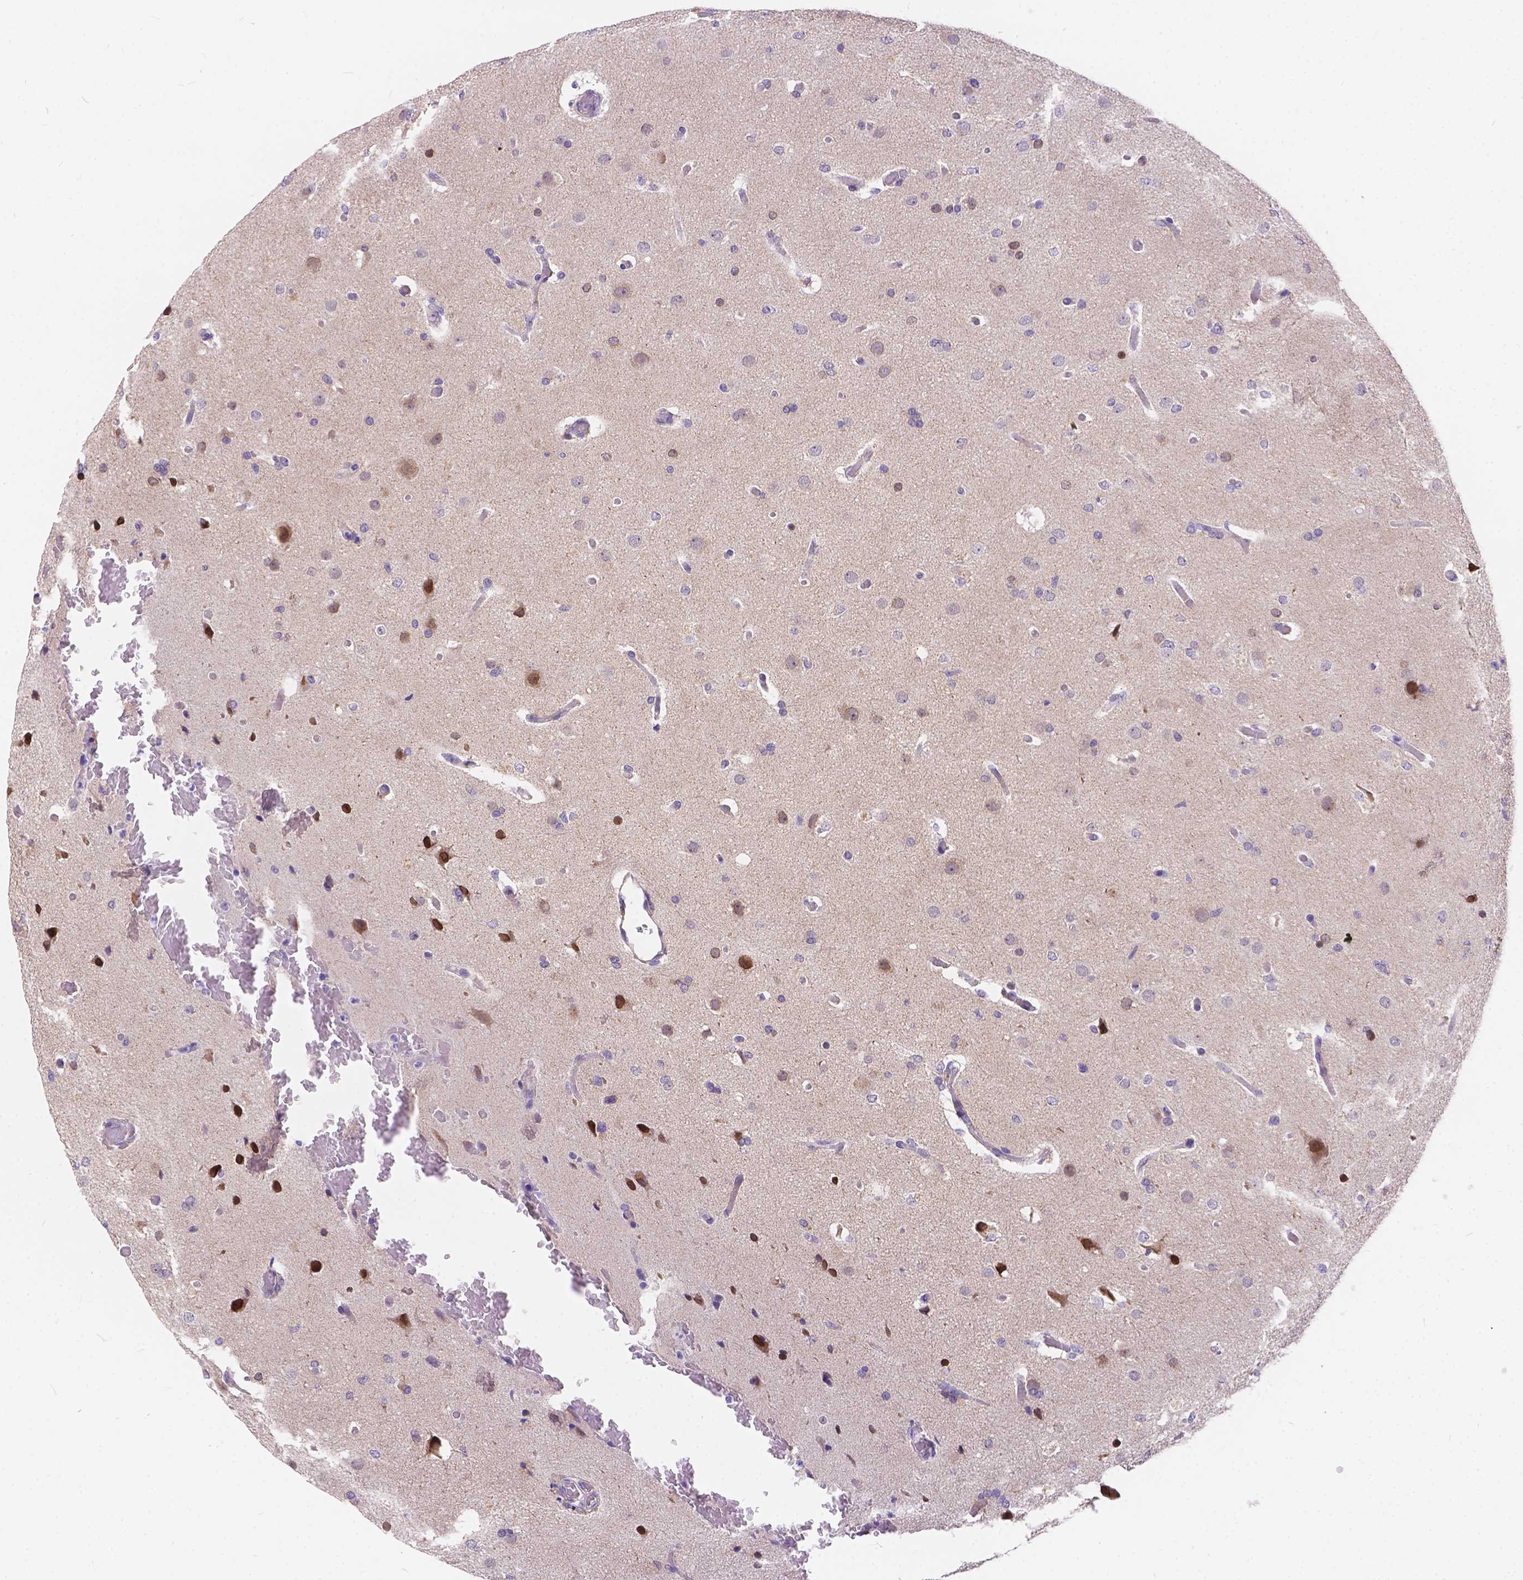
{"staining": {"intensity": "negative", "quantity": "none", "location": "none"}, "tissue": "glioma", "cell_type": "Tumor cells", "image_type": "cancer", "snomed": [{"axis": "morphology", "description": "Glioma, malignant, High grade"}, {"axis": "topography", "description": "Brain"}], "caption": "Glioma was stained to show a protein in brown. There is no significant expression in tumor cells. (DAB immunohistochemistry (IHC) visualized using brightfield microscopy, high magnification).", "gene": "DLEC1", "patient": {"sex": "male", "age": 68}}